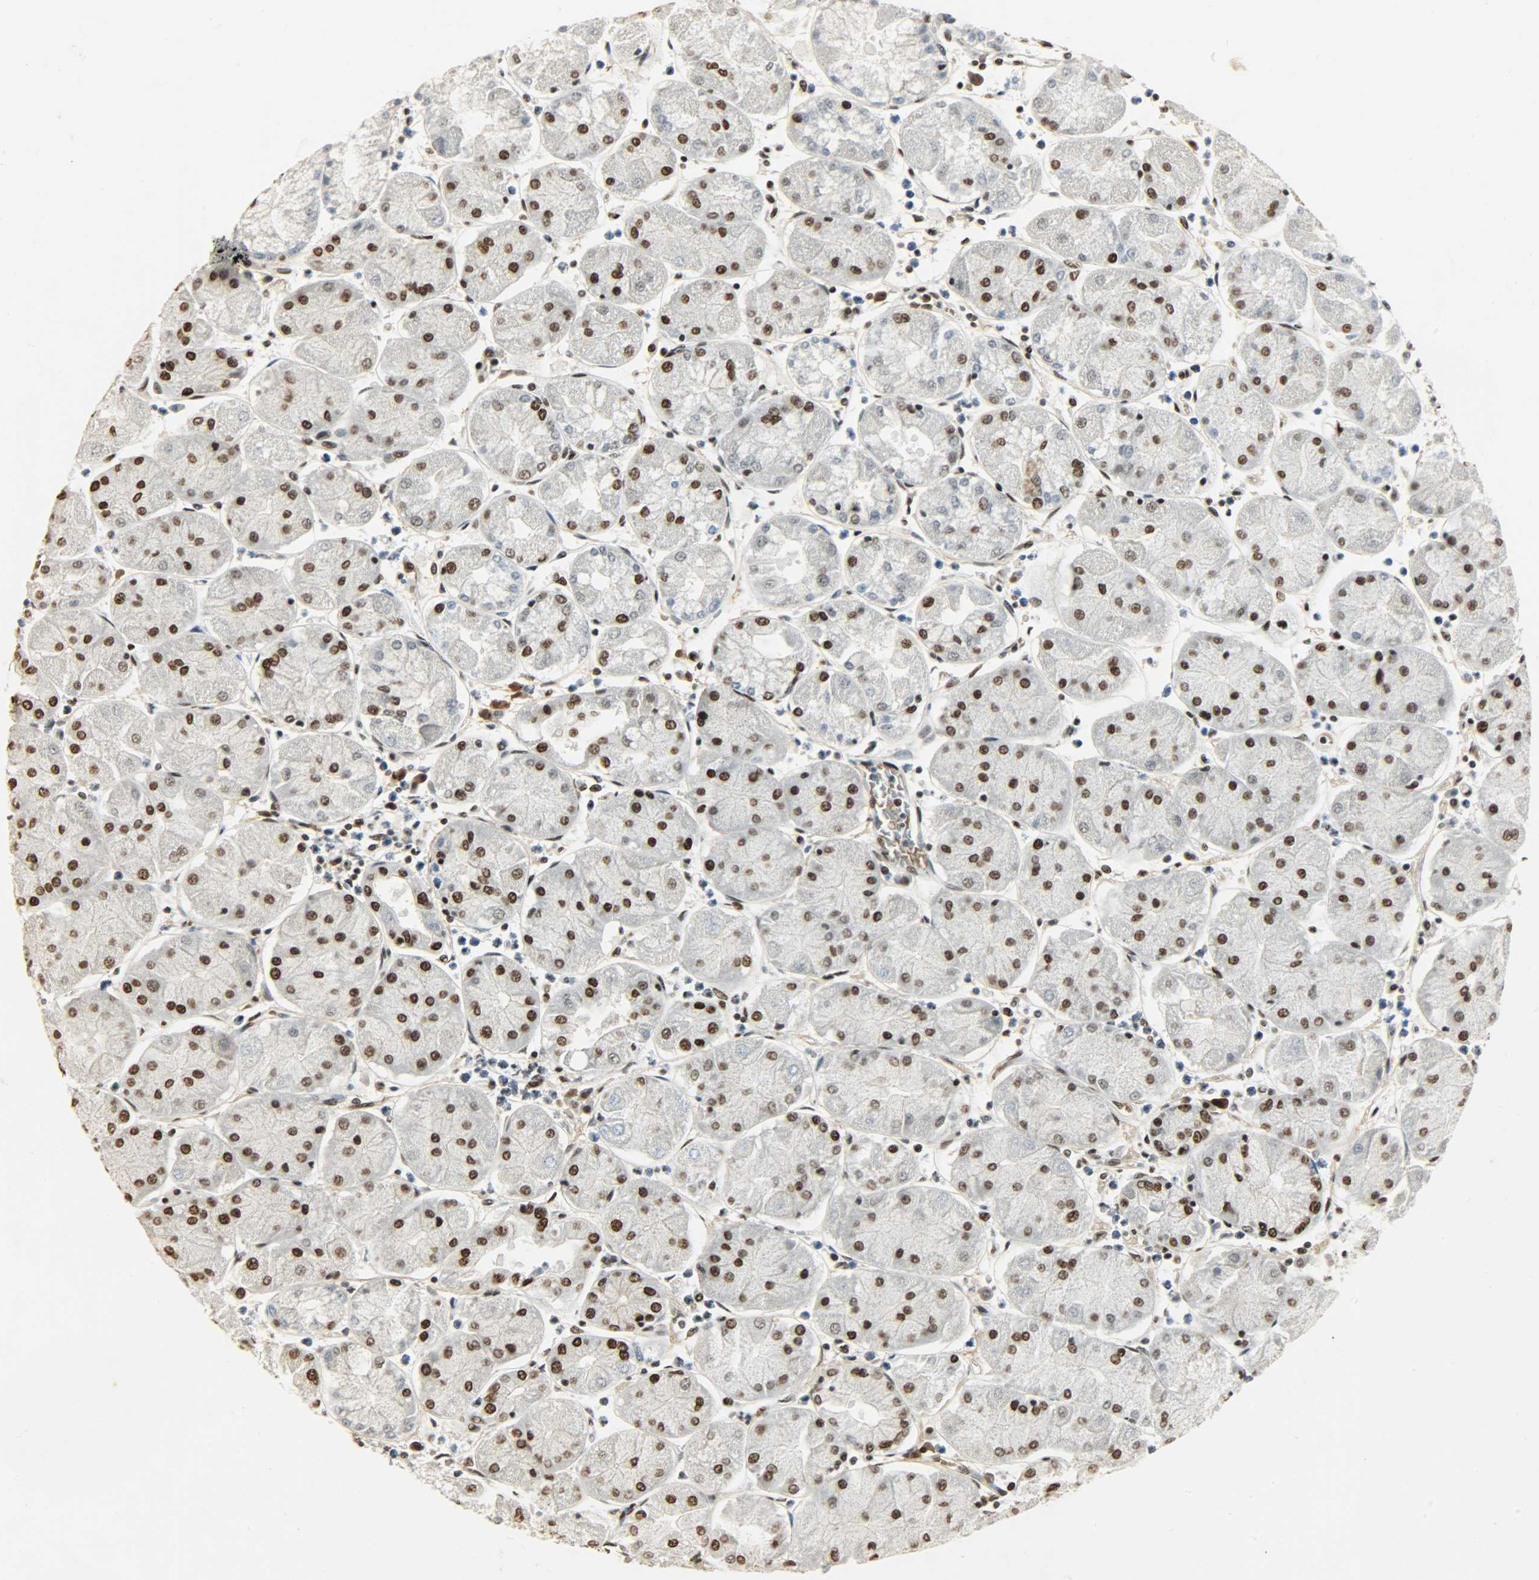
{"staining": {"intensity": "strong", "quantity": ">75%", "location": "nuclear"}, "tissue": "stomach cancer", "cell_type": "Tumor cells", "image_type": "cancer", "snomed": [{"axis": "morphology", "description": "Normal tissue, NOS"}, {"axis": "morphology", "description": "Adenocarcinoma, NOS"}, {"axis": "topography", "description": "Stomach, upper"}, {"axis": "topography", "description": "Stomach"}], "caption": "This histopathology image demonstrates immunohistochemistry (IHC) staining of adenocarcinoma (stomach), with high strong nuclear positivity in approximately >75% of tumor cells.", "gene": "KHDRBS1", "patient": {"sex": "male", "age": 59}}